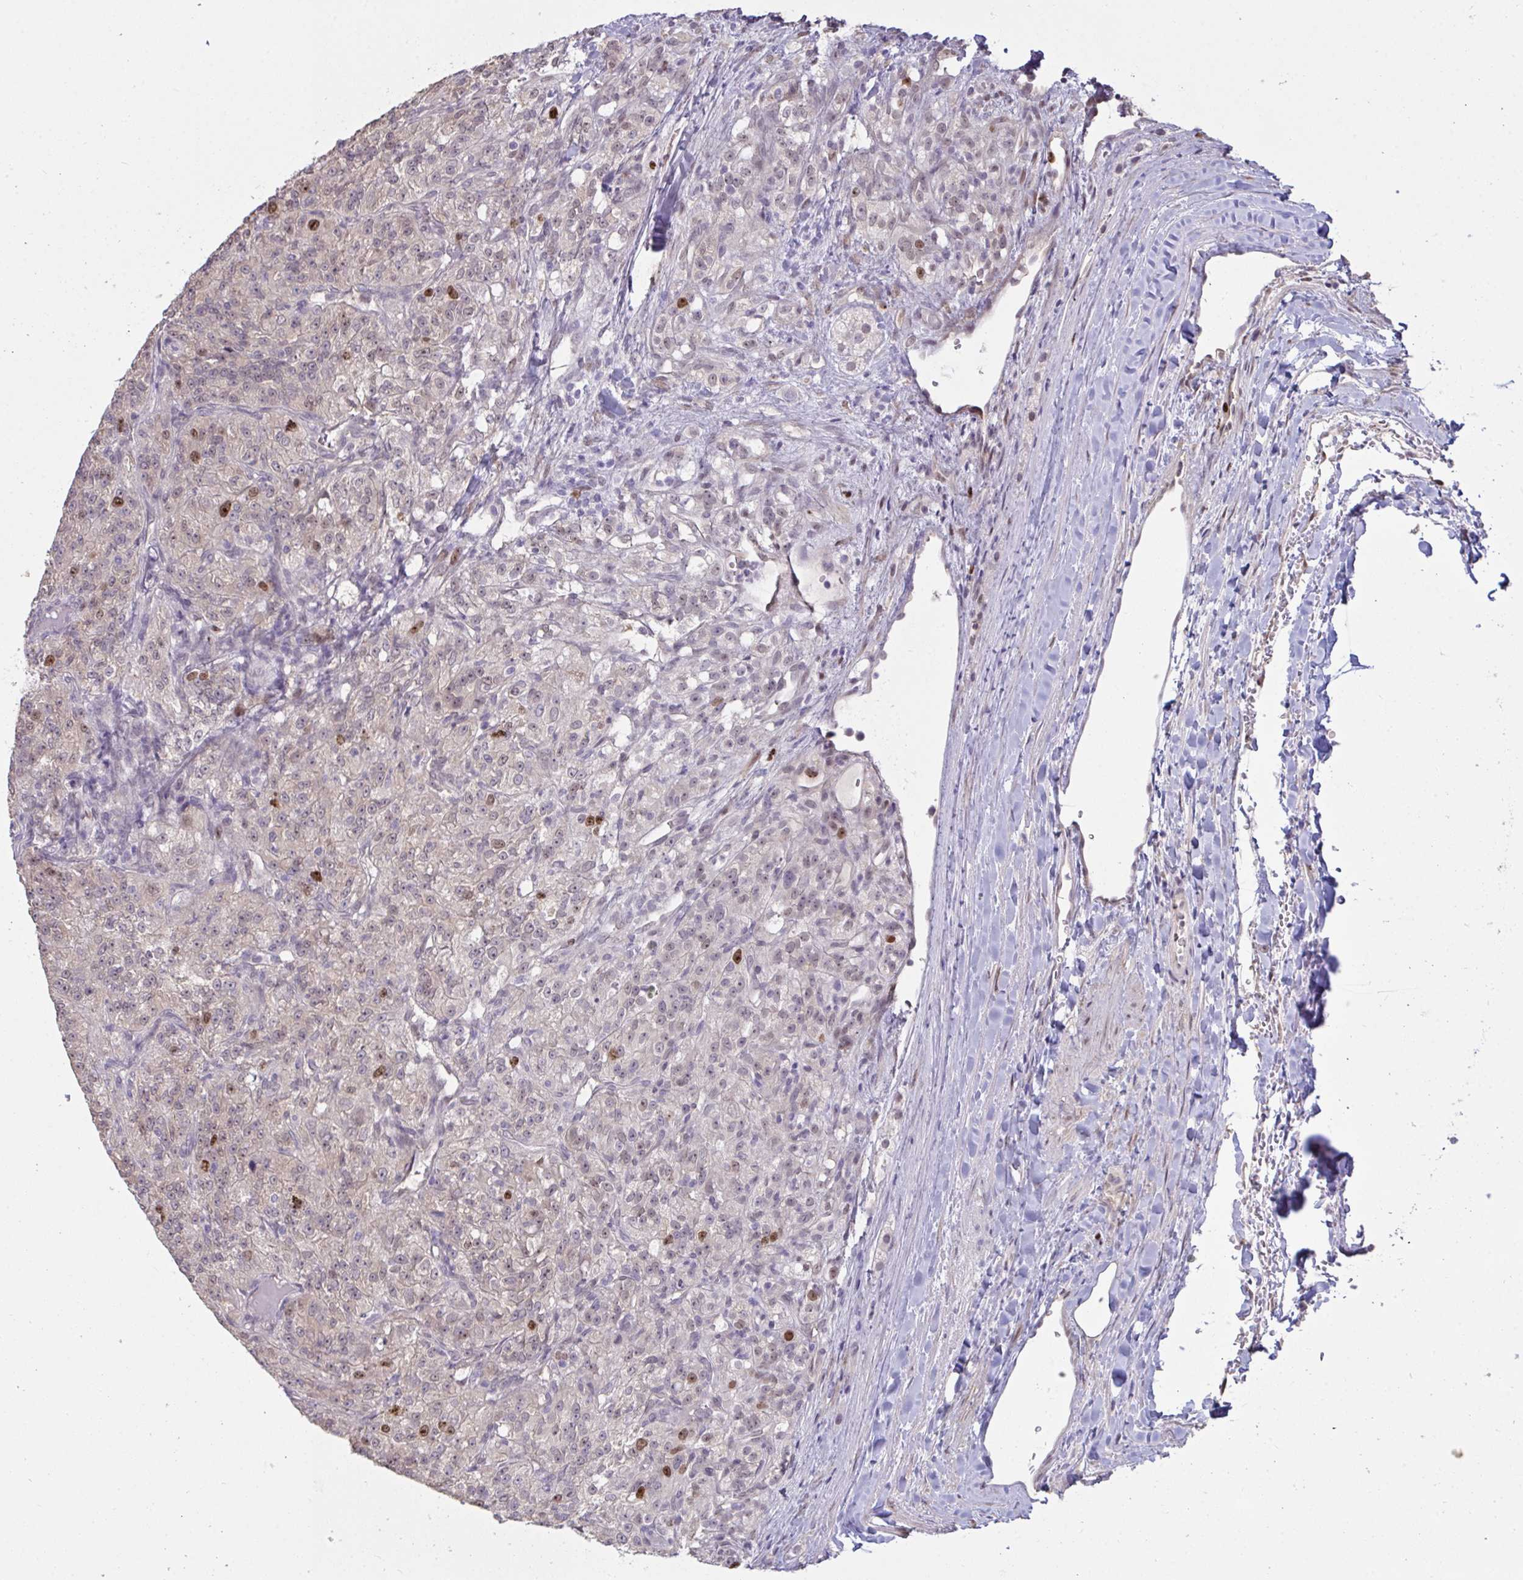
{"staining": {"intensity": "moderate", "quantity": "<25%", "location": "nuclear"}, "tissue": "renal cancer", "cell_type": "Tumor cells", "image_type": "cancer", "snomed": [{"axis": "morphology", "description": "Adenocarcinoma, NOS"}, {"axis": "topography", "description": "Kidney"}], "caption": "IHC micrograph of neoplastic tissue: renal adenocarcinoma stained using IHC exhibits low levels of moderate protein expression localized specifically in the nuclear of tumor cells, appearing as a nuclear brown color.", "gene": "SETD7", "patient": {"sex": "female", "age": 63}}